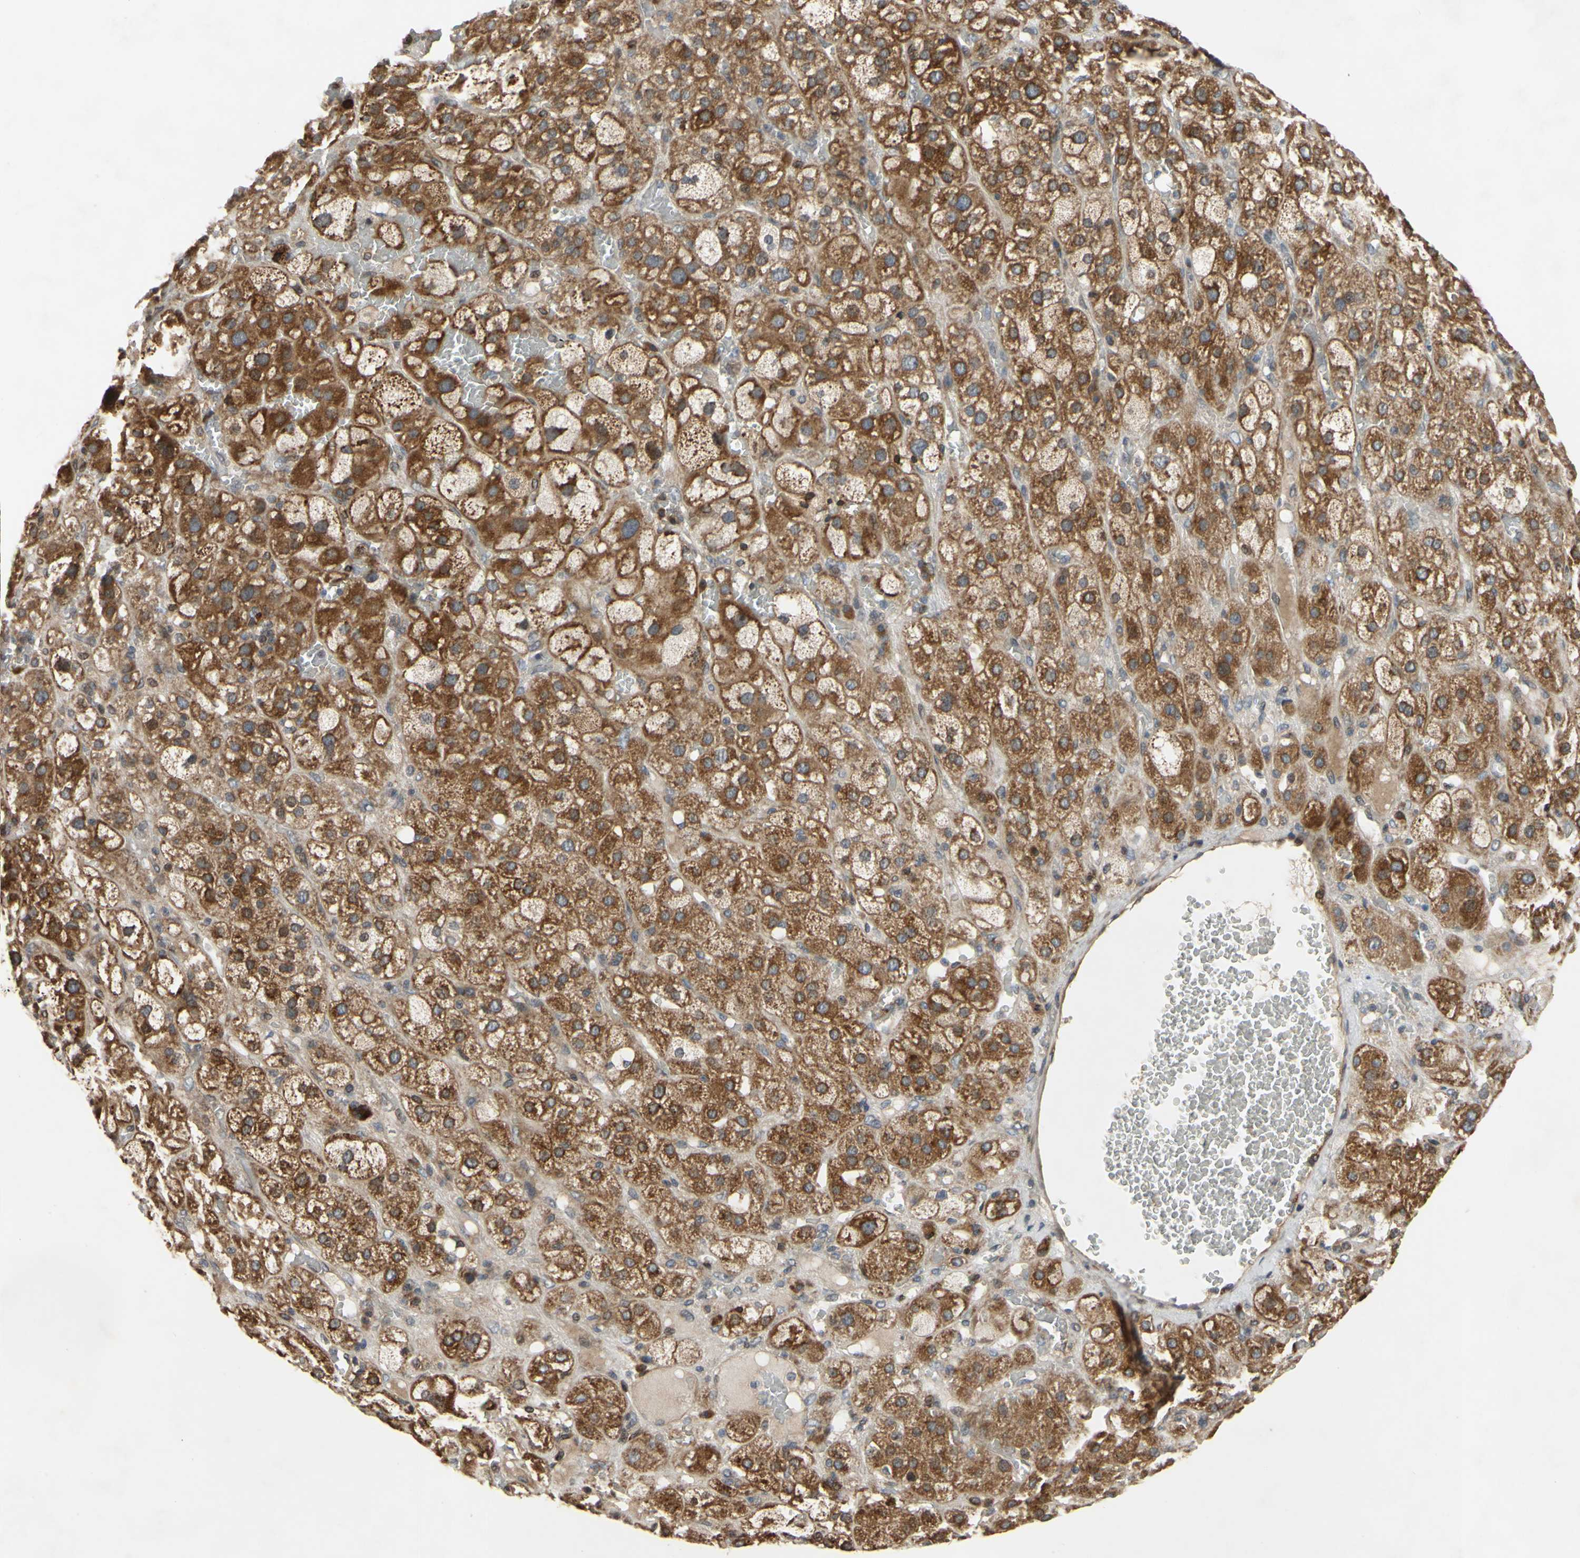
{"staining": {"intensity": "strong", "quantity": "25%-75%", "location": "cytoplasmic/membranous"}, "tissue": "adrenal gland", "cell_type": "Glandular cells", "image_type": "normal", "snomed": [{"axis": "morphology", "description": "Normal tissue, NOS"}, {"axis": "topography", "description": "Adrenal gland"}], "caption": "Immunohistochemical staining of normal adrenal gland shows 25%-75% levels of strong cytoplasmic/membranous protein staining in about 25%-75% of glandular cells.", "gene": "PLXNA2", "patient": {"sex": "female", "age": 47}}